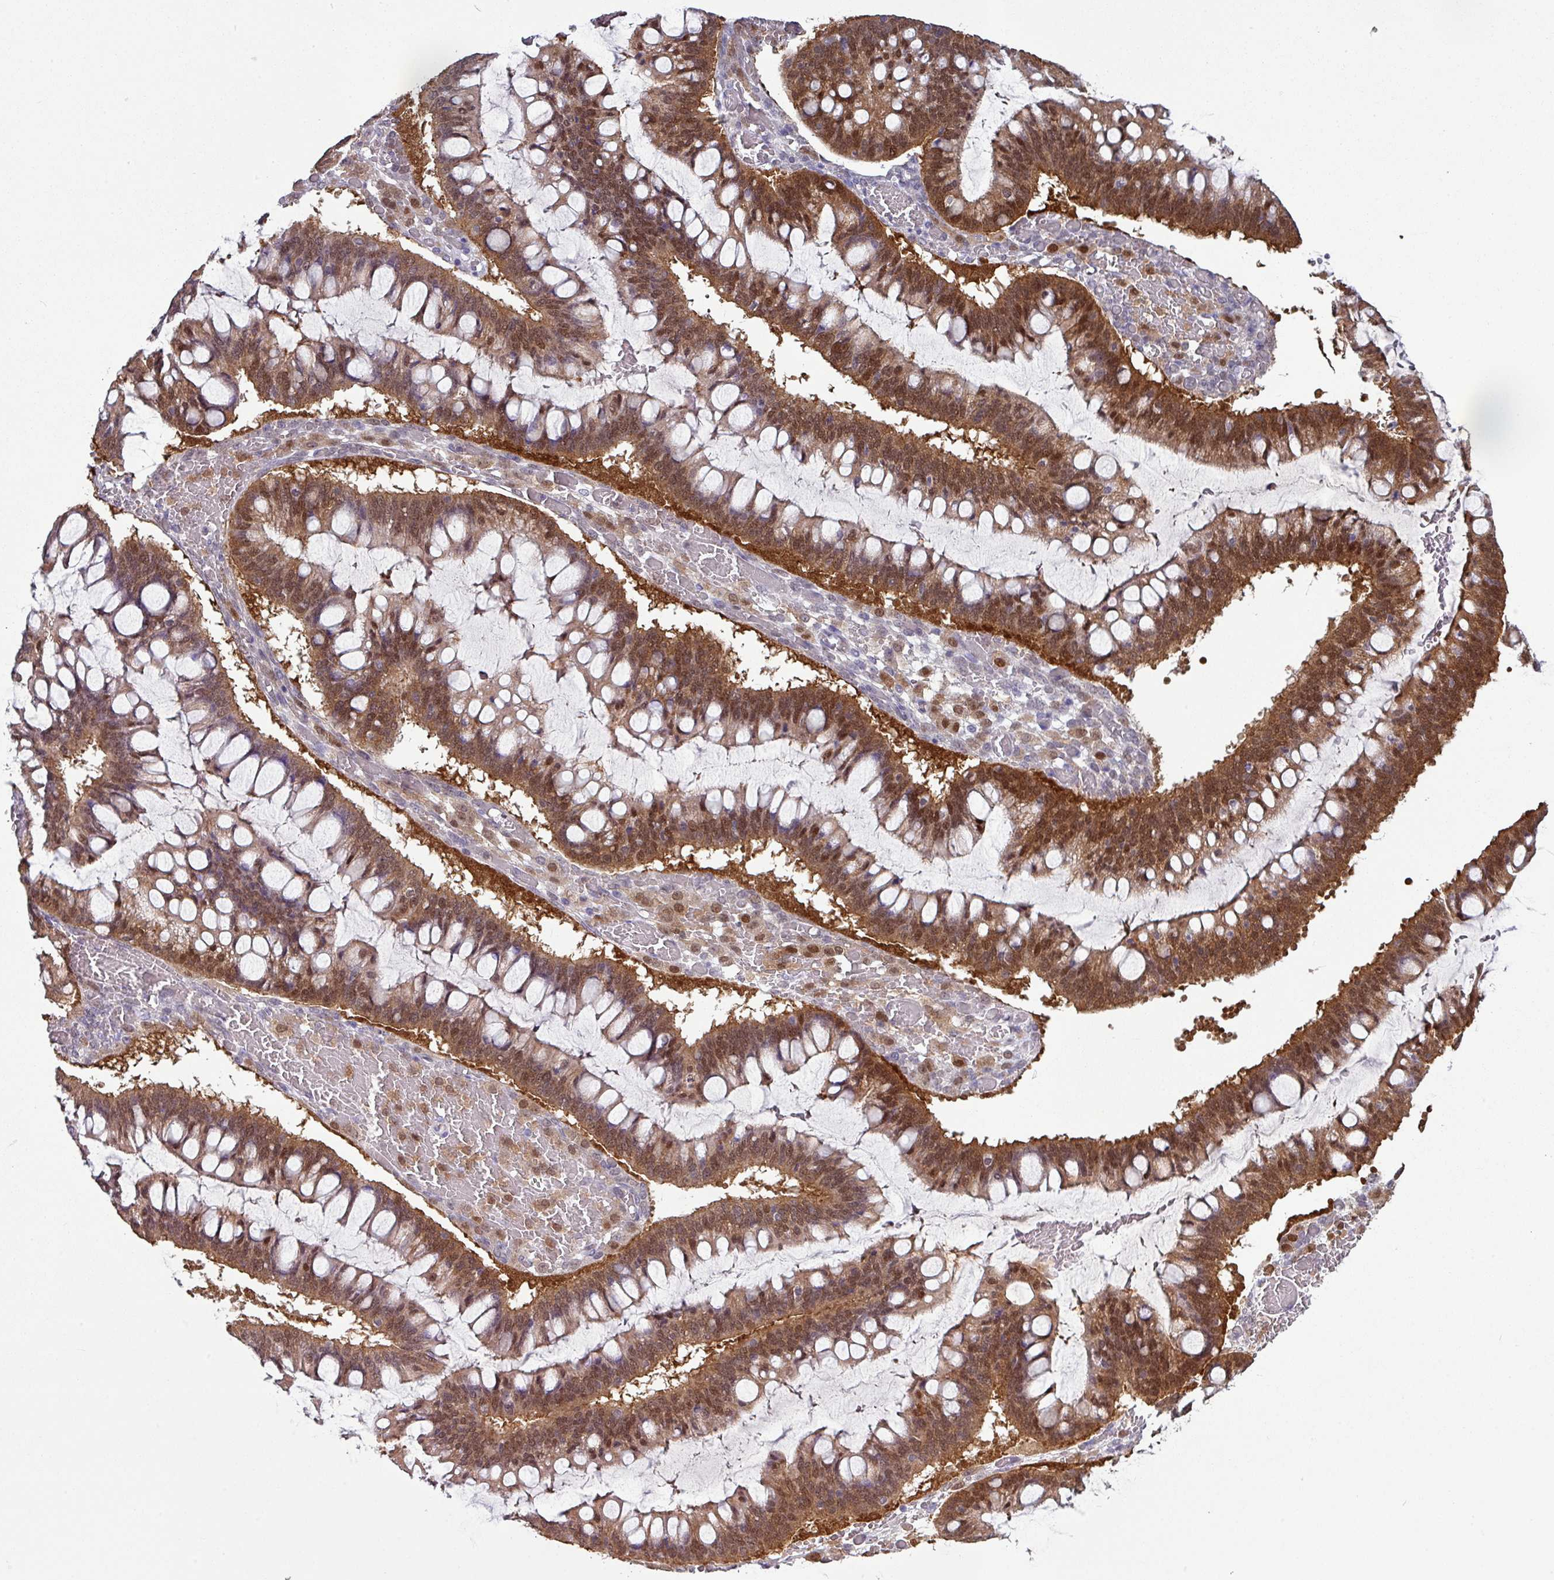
{"staining": {"intensity": "moderate", "quantity": ">75%", "location": "cytoplasmic/membranous,nuclear"}, "tissue": "ovarian cancer", "cell_type": "Tumor cells", "image_type": "cancer", "snomed": [{"axis": "morphology", "description": "Cystadenocarcinoma, mucinous, NOS"}, {"axis": "topography", "description": "Ovary"}], "caption": "Immunohistochemical staining of human ovarian cancer displays medium levels of moderate cytoplasmic/membranous and nuclear protein staining in about >75% of tumor cells.", "gene": "TTLL12", "patient": {"sex": "female", "age": 73}}